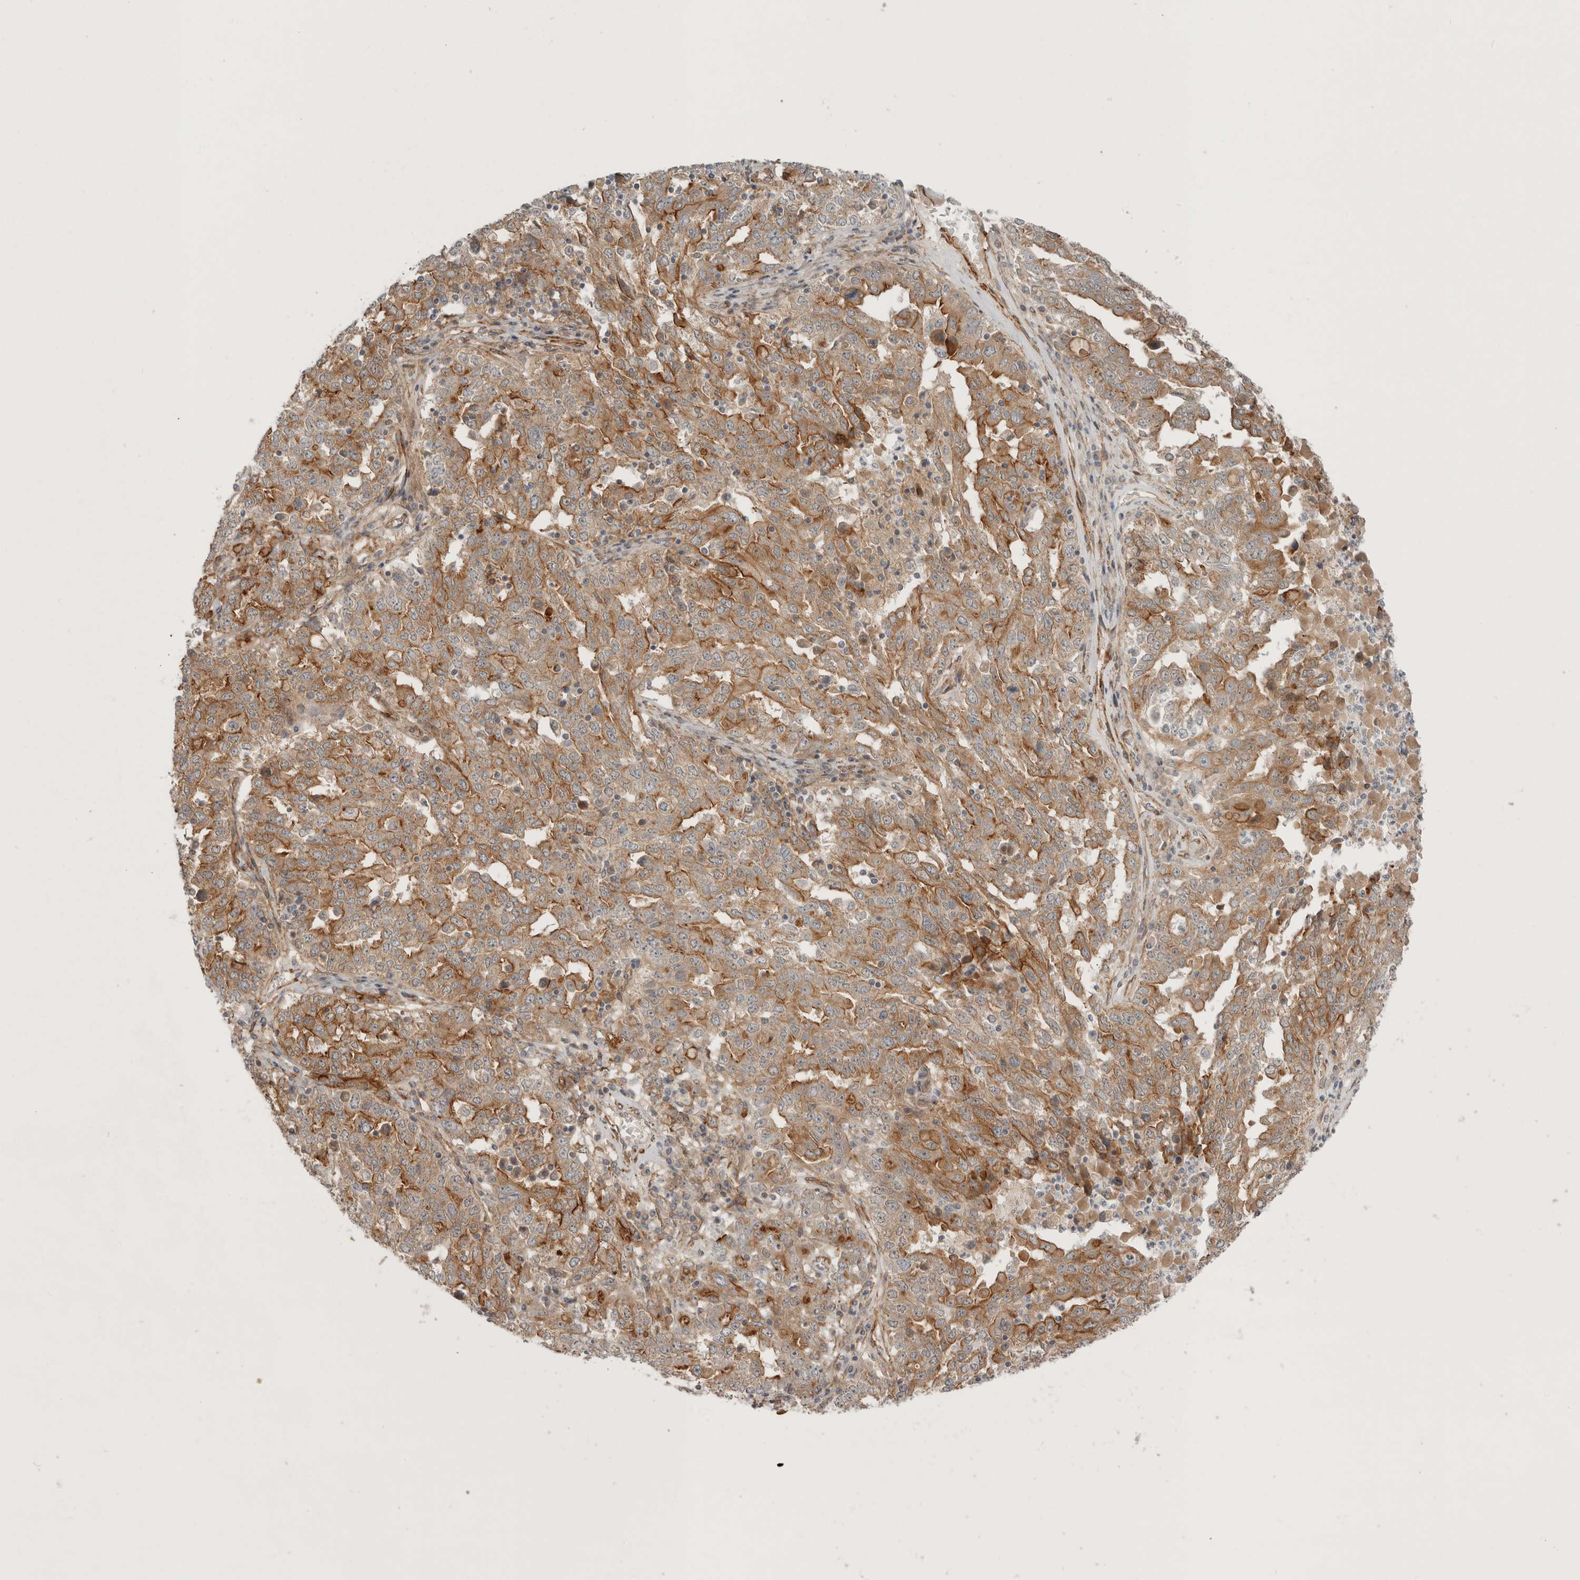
{"staining": {"intensity": "moderate", "quantity": ">75%", "location": "cytoplasmic/membranous"}, "tissue": "ovarian cancer", "cell_type": "Tumor cells", "image_type": "cancer", "snomed": [{"axis": "morphology", "description": "Carcinoma, endometroid"}, {"axis": "topography", "description": "Ovary"}], "caption": "Protein analysis of ovarian cancer tissue exhibits moderate cytoplasmic/membranous staining in about >75% of tumor cells. Using DAB (brown) and hematoxylin (blue) stains, captured at high magnification using brightfield microscopy.", "gene": "LONRF1", "patient": {"sex": "female", "age": 62}}